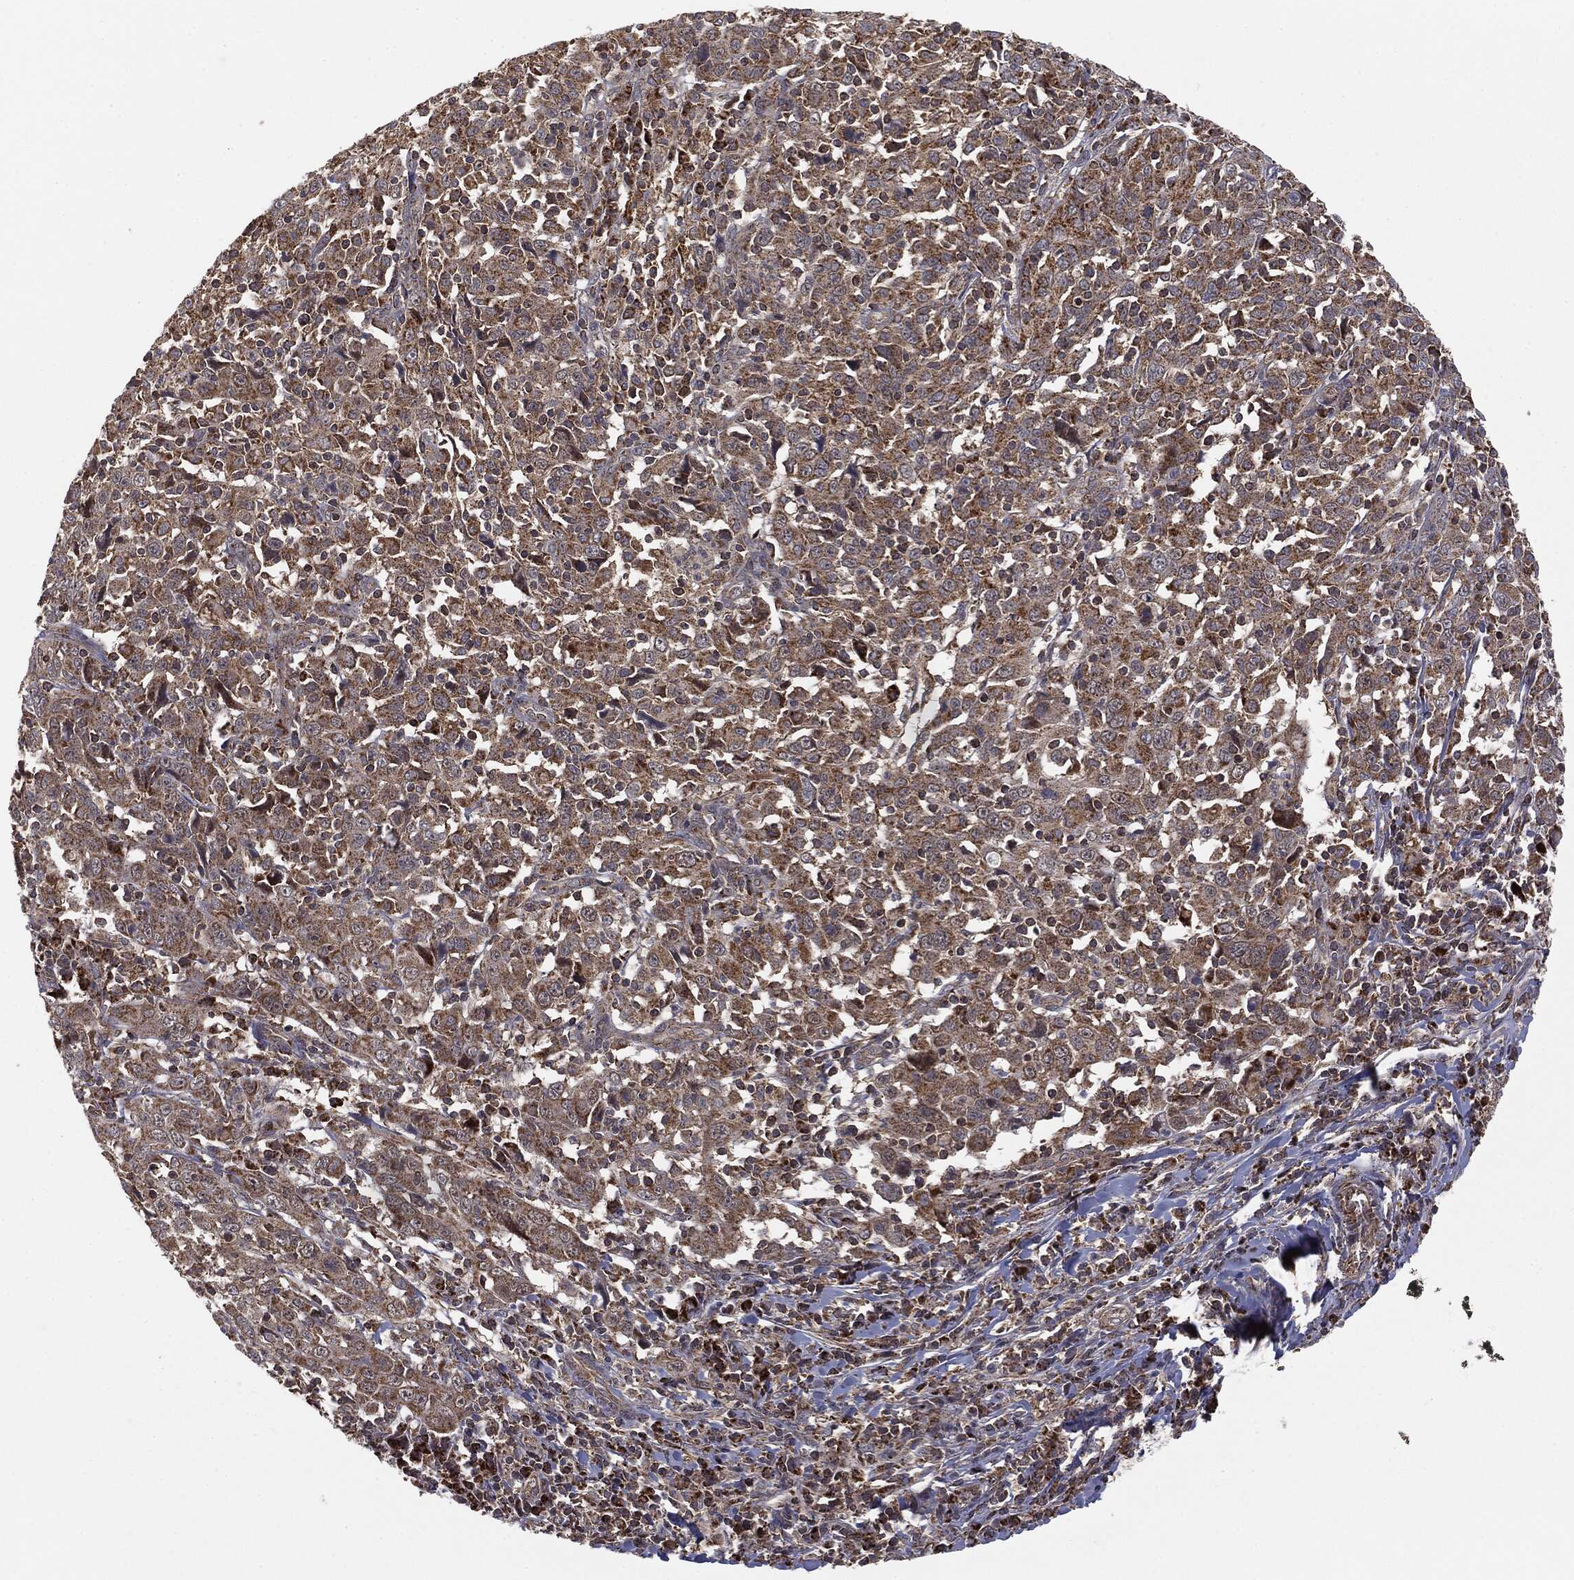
{"staining": {"intensity": "moderate", "quantity": ">75%", "location": "cytoplasmic/membranous"}, "tissue": "cervical cancer", "cell_type": "Tumor cells", "image_type": "cancer", "snomed": [{"axis": "morphology", "description": "Squamous cell carcinoma, NOS"}, {"axis": "topography", "description": "Cervix"}], "caption": "Immunohistochemistry (DAB (3,3'-diaminobenzidine)) staining of cervical cancer (squamous cell carcinoma) exhibits moderate cytoplasmic/membranous protein expression in approximately >75% of tumor cells.", "gene": "MTOR", "patient": {"sex": "female", "age": 46}}